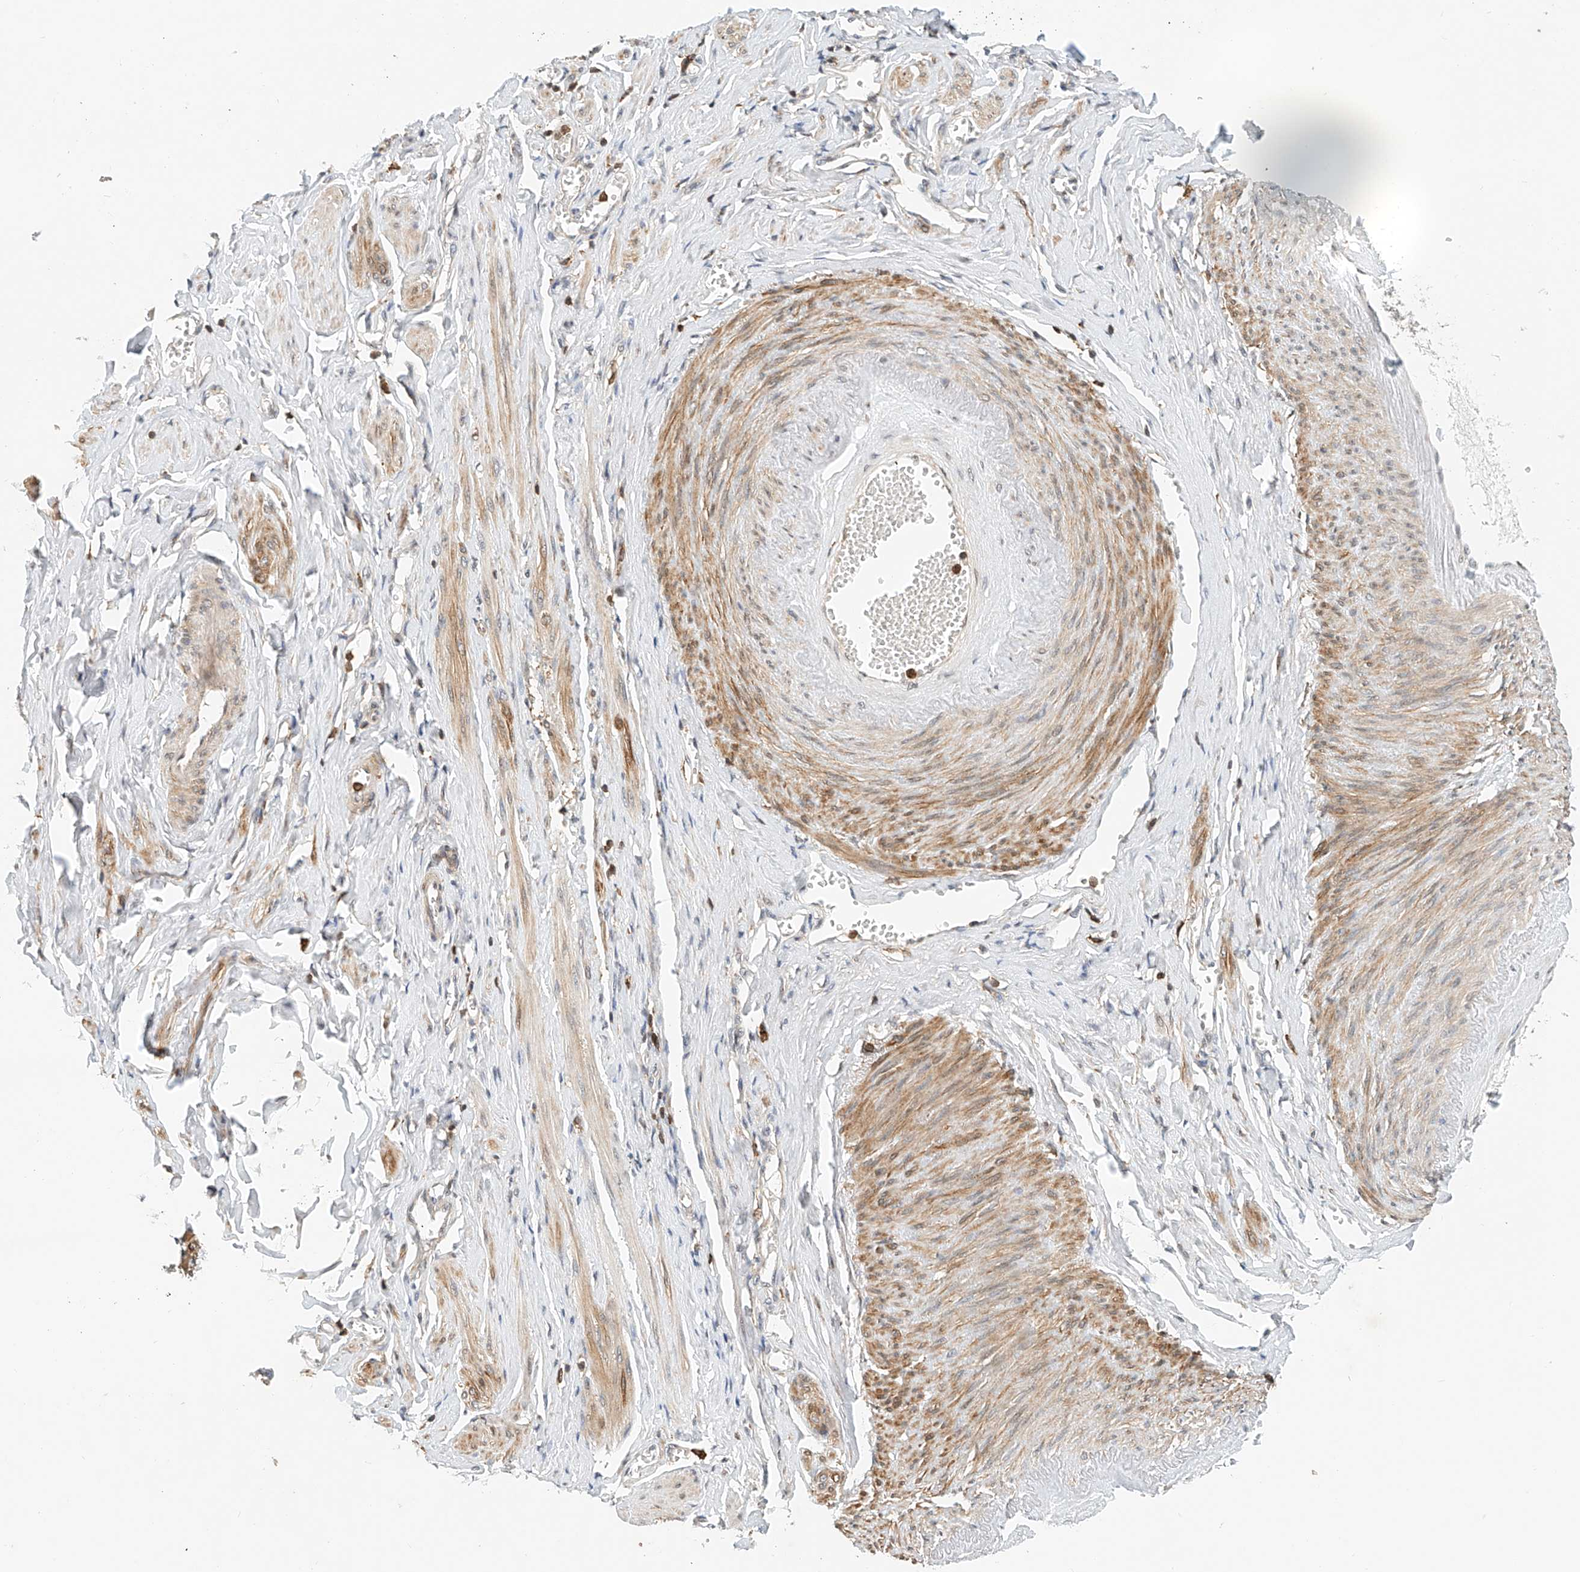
{"staining": {"intensity": "weak", "quantity": "<25%", "location": "cytoplasmic/membranous"}, "tissue": "adipose tissue", "cell_type": "Adipocytes", "image_type": "normal", "snomed": [{"axis": "morphology", "description": "Normal tissue, NOS"}, {"axis": "topography", "description": "Vascular tissue"}, {"axis": "topography", "description": "Fallopian tube"}, {"axis": "topography", "description": "Ovary"}], "caption": "The histopathology image displays no significant positivity in adipocytes of adipose tissue.", "gene": "MICAL1", "patient": {"sex": "female", "age": 67}}